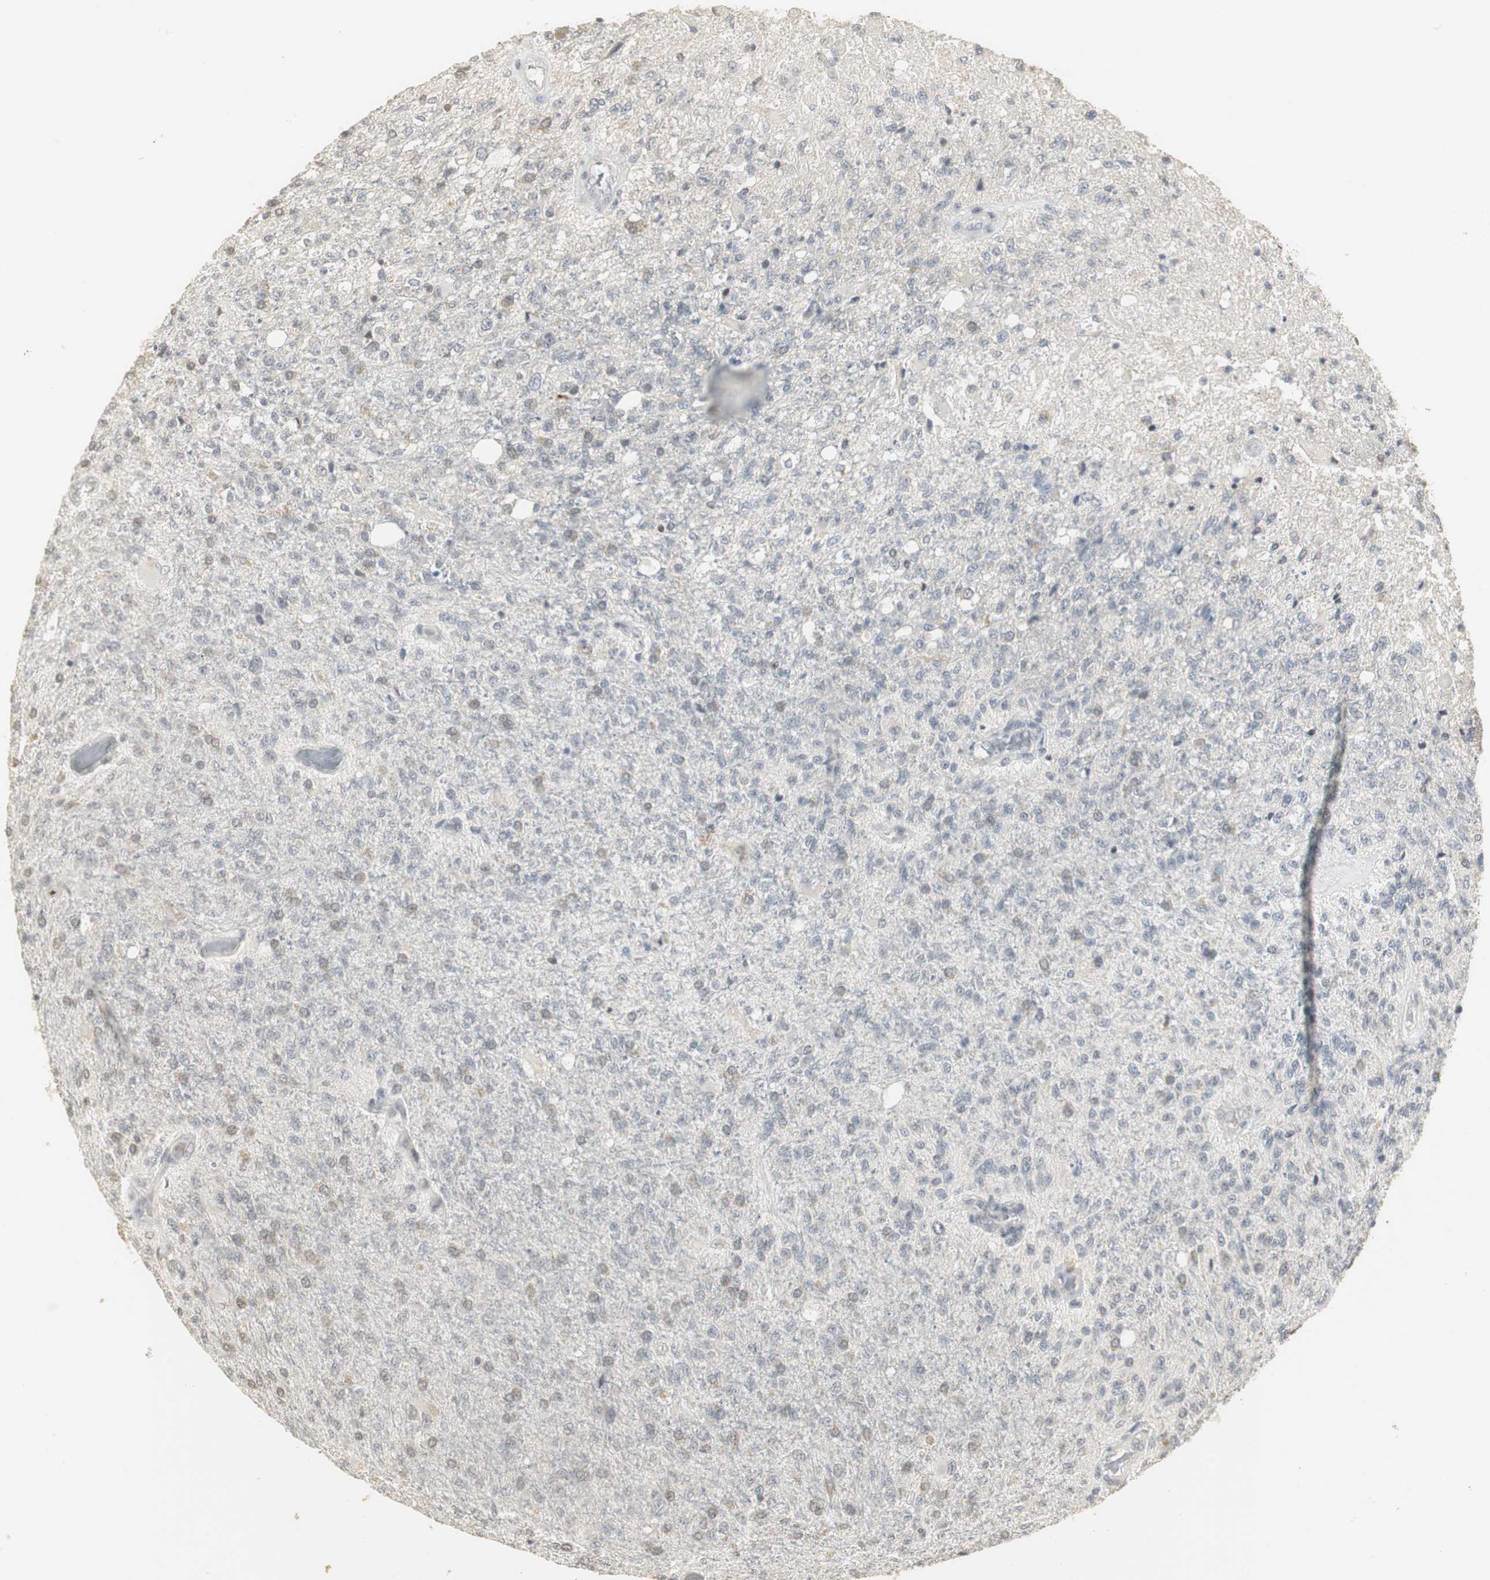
{"staining": {"intensity": "weak", "quantity": "<25%", "location": "cytoplasmic/membranous"}, "tissue": "glioma", "cell_type": "Tumor cells", "image_type": "cancer", "snomed": [{"axis": "morphology", "description": "Normal tissue, NOS"}, {"axis": "morphology", "description": "Glioma, malignant, High grade"}, {"axis": "topography", "description": "Cerebral cortex"}], "caption": "Immunohistochemical staining of malignant high-grade glioma demonstrates no significant expression in tumor cells.", "gene": "ELOA", "patient": {"sex": "male", "age": 77}}